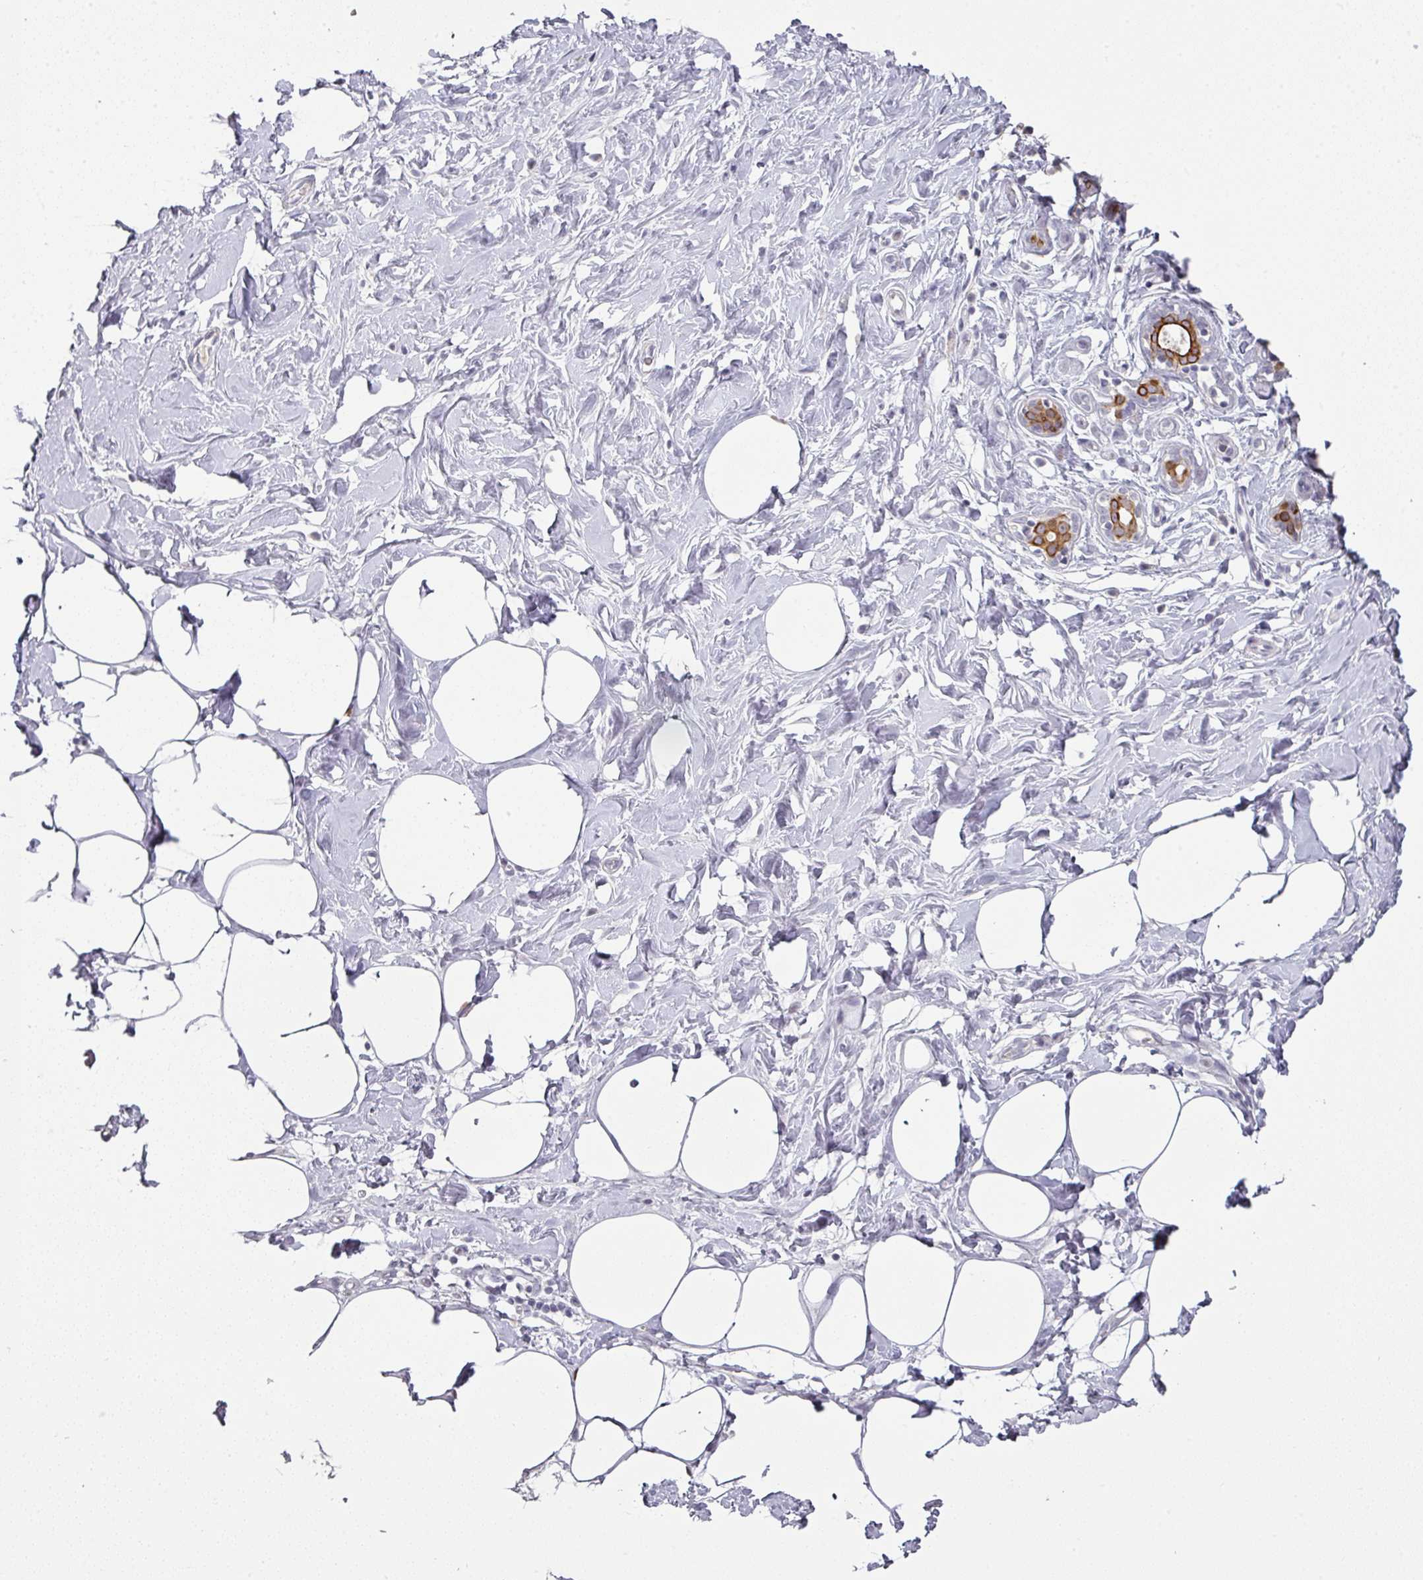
{"staining": {"intensity": "negative", "quantity": "none", "location": "none"}, "tissue": "breast", "cell_type": "Adipocytes", "image_type": "normal", "snomed": [{"axis": "morphology", "description": "Normal tissue, NOS"}, {"axis": "topography", "description": "Breast"}], "caption": "Micrograph shows no protein positivity in adipocytes of unremarkable breast. (Brightfield microscopy of DAB immunohistochemistry at high magnification).", "gene": "GTF2H3", "patient": {"sex": "female", "age": 27}}